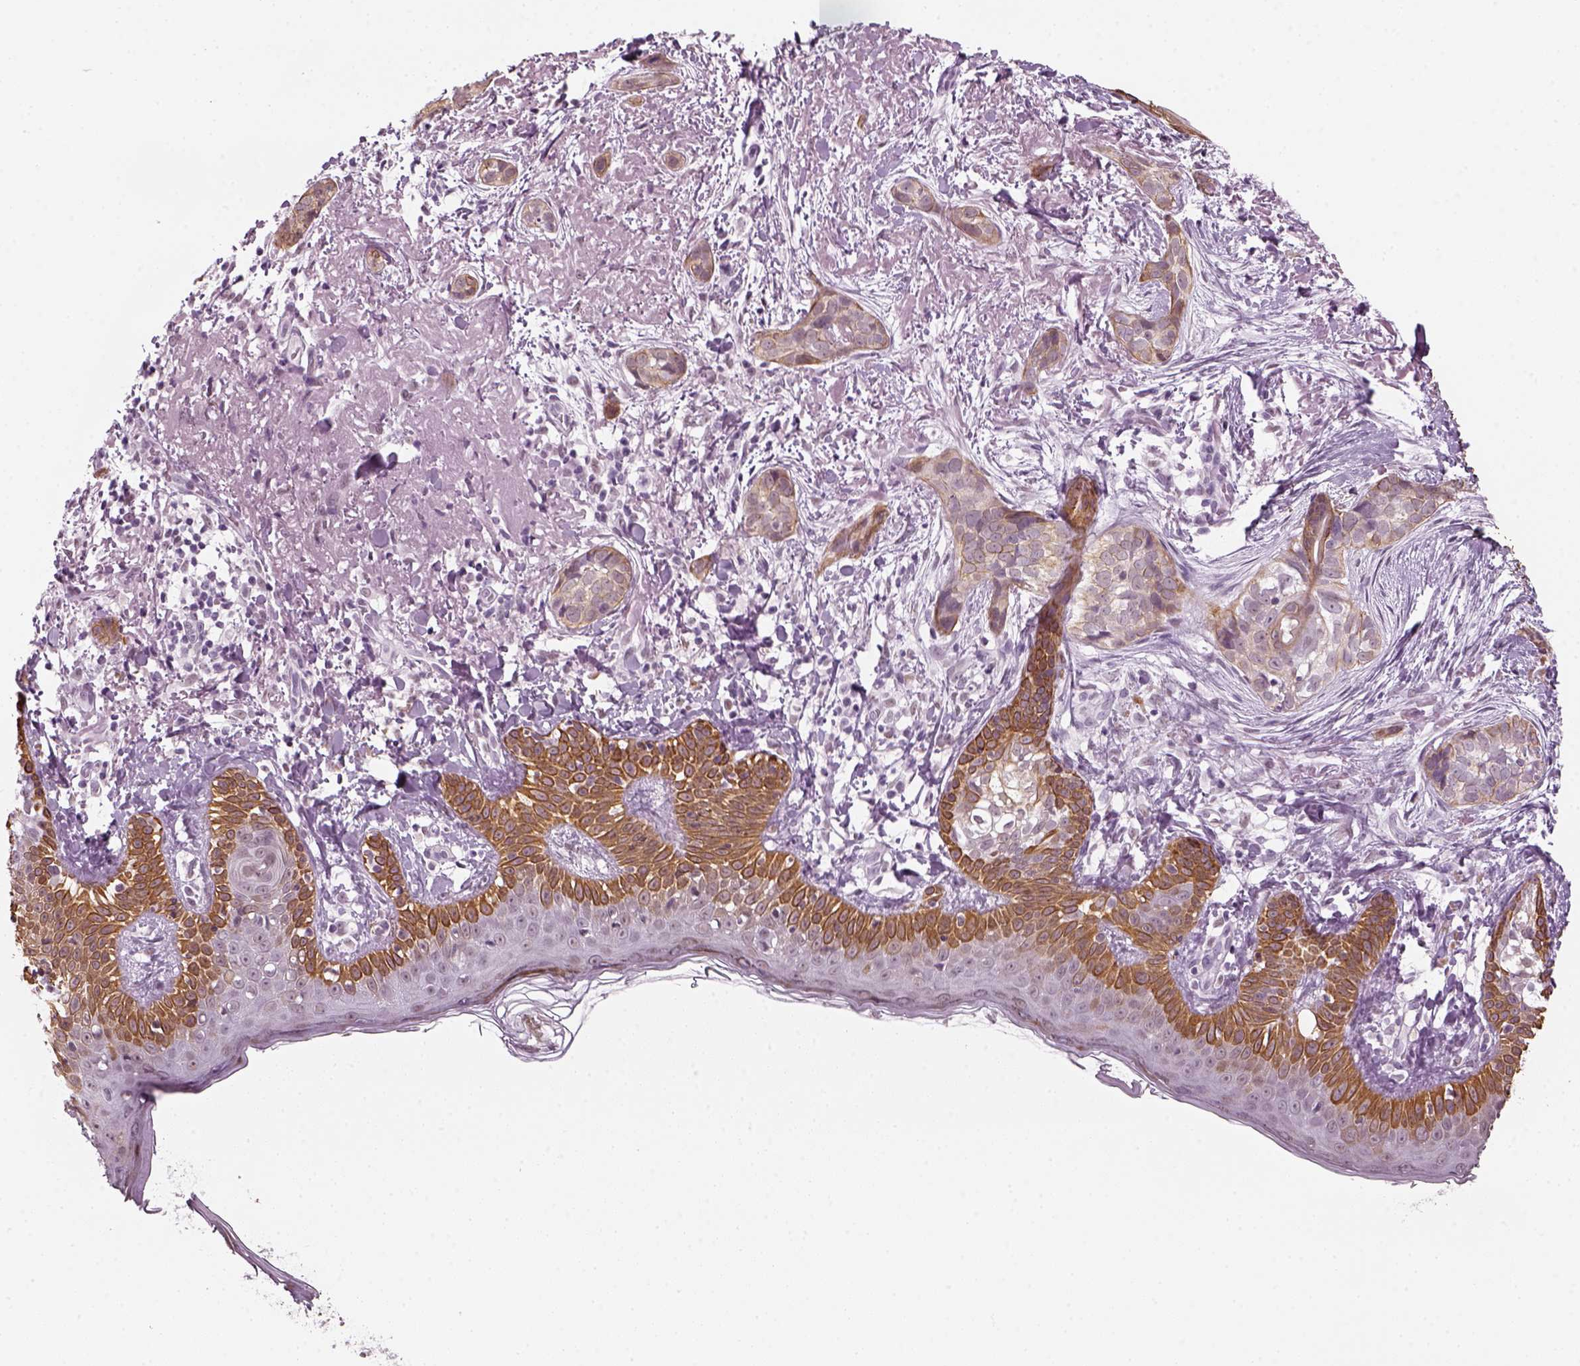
{"staining": {"intensity": "weak", "quantity": "25%-75%", "location": "cytoplasmic/membranous"}, "tissue": "skin cancer", "cell_type": "Tumor cells", "image_type": "cancer", "snomed": [{"axis": "morphology", "description": "Basal cell carcinoma"}, {"axis": "topography", "description": "Skin"}], "caption": "A brown stain shows weak cytoplasmic/membranous positivity of a protein in human skin cancer tumor cells.", "gene": "KRT75", "patient": {"sex": "male", "age": 87}}